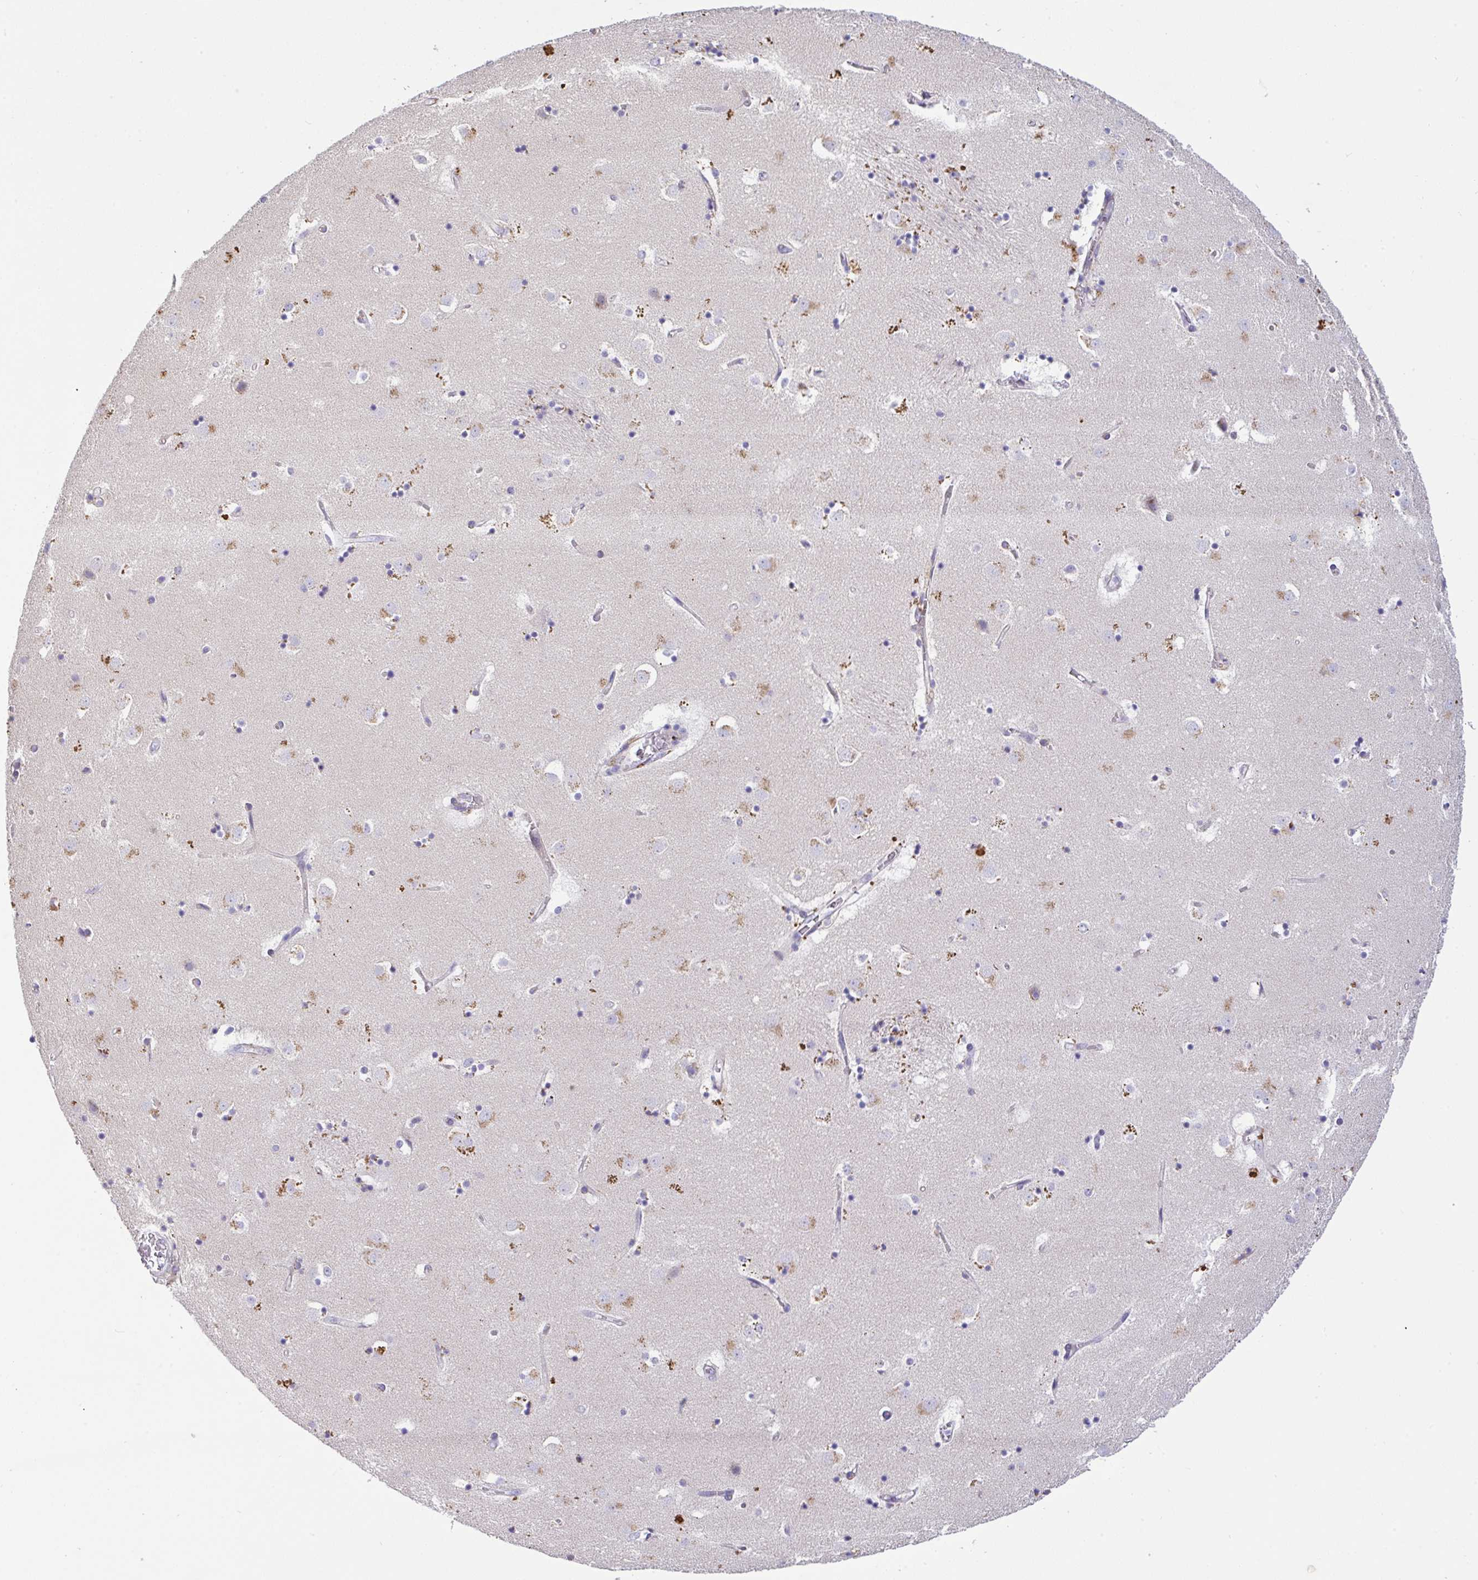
{"staining": {"intensity": "negative", "quantity": "none", "location": "none"}, "tissue": "caudate", "cell_type": "Glial cells", "image_type": "normal", "snomed": [{"axis": "morphology", "description": "Normal tissue, NOS"}, {"axis": "topography", "description": "Lateral ventricle wall"}], "caption": "This is a image of immunohistochemistry (IHC) staining of benign caudate, which shows no positivity in glial cells. (DAB immunohistochemistry (IHC) visualized using brightfield microscopy, high magnification).", "gene": "EPN3", "patient": {"sex": "male", "age": 58}}